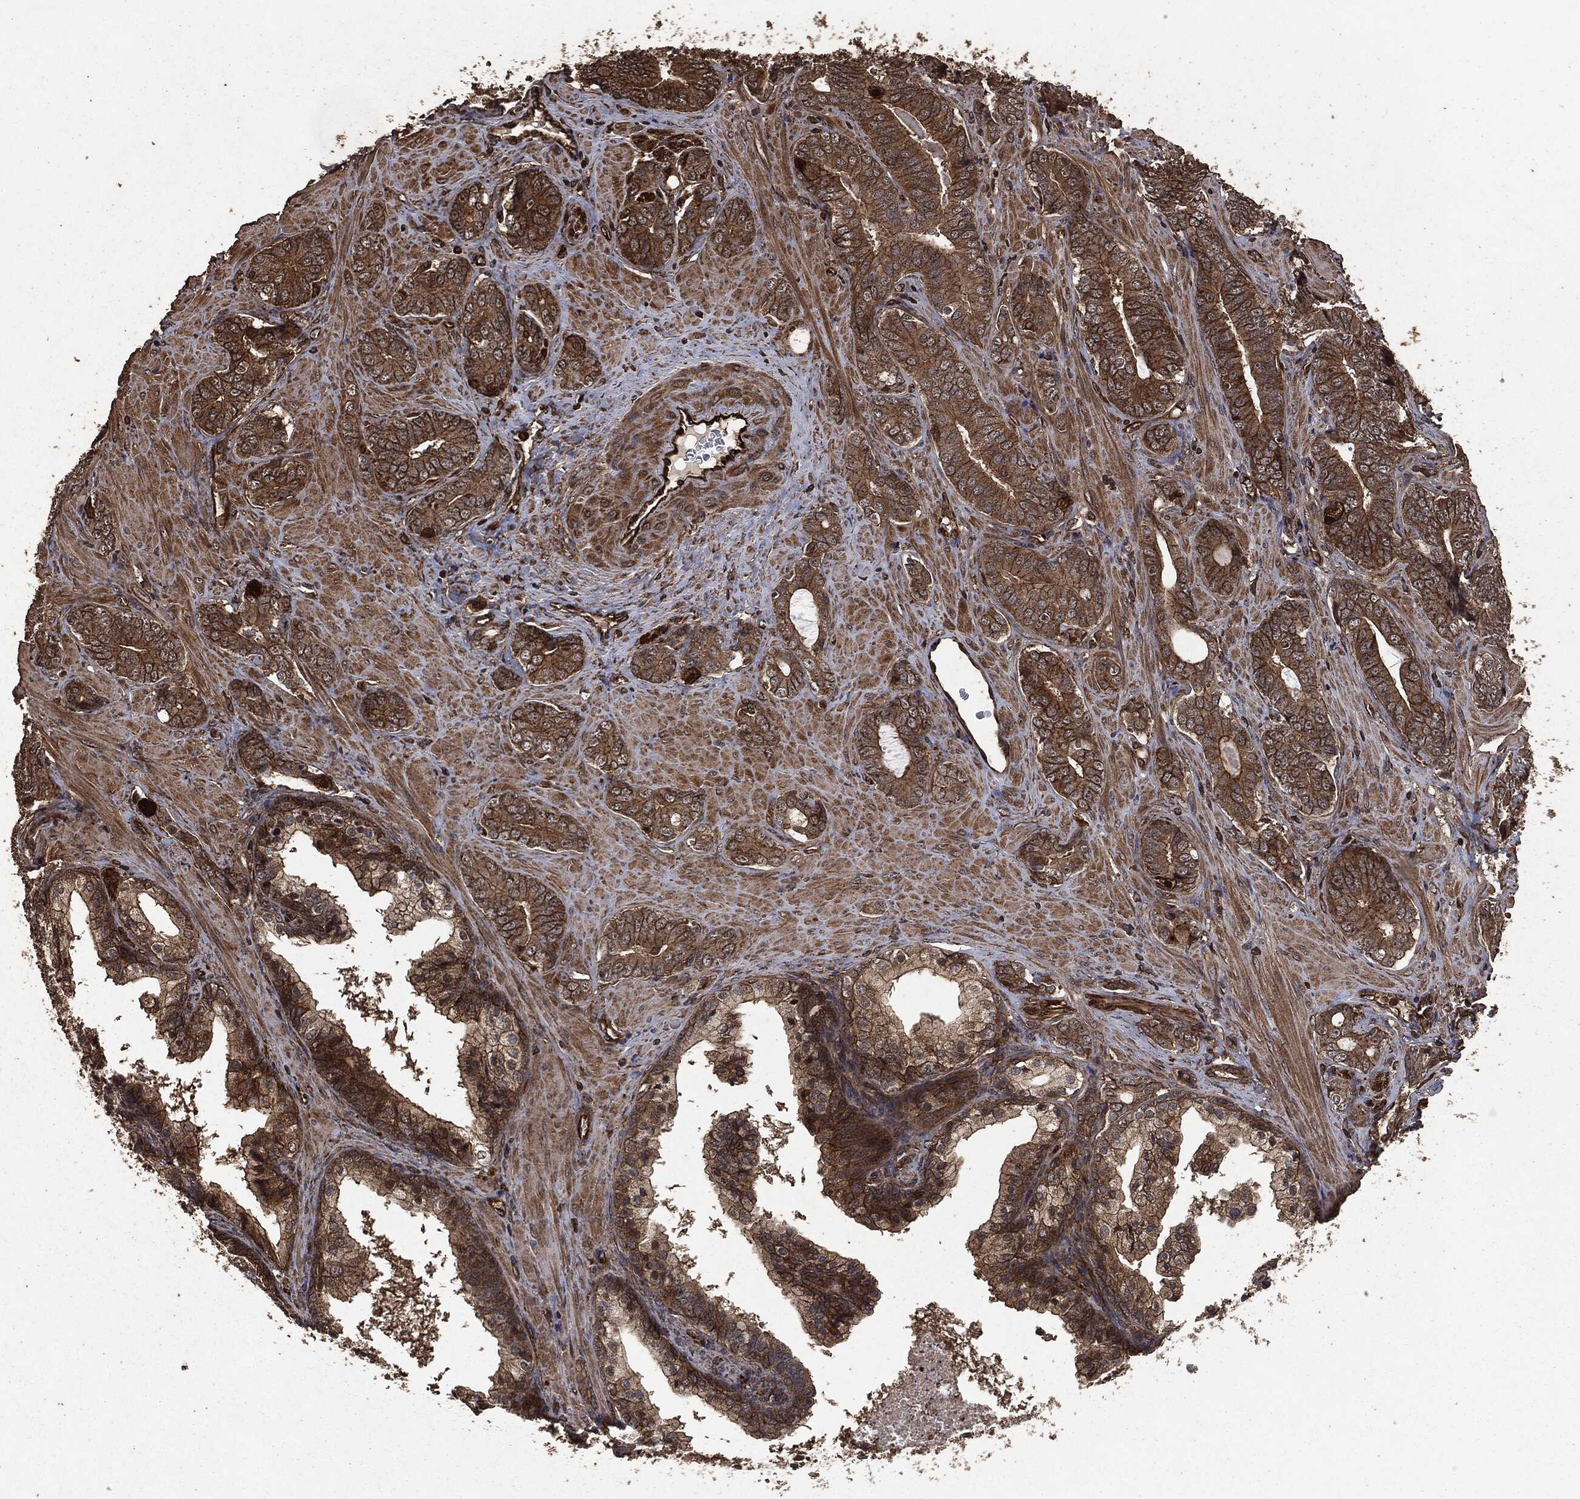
{"staining": {"intensity": "strong", "quantity": "25%-75%", "location": "cytoplasmic/membranous"}, "tissue": "prostate cancer", "cell_type": "Tumor cells", "image_type": "cancer", "snomed": [{"axis": "morphology", "description": "Adenocarcinoma, NOS"}, {"axis": "topography", "description": "Prostate"}], "caption": "The histopathology image shows staining of adenocarcinoma (prostate), revealing strong cytoplasmic/membranous protein staining (brown color) within tumor cells. Nuclei are stained in blue.", "gene": "HRAS", "patient": {"sex": "male", "age": 55}}